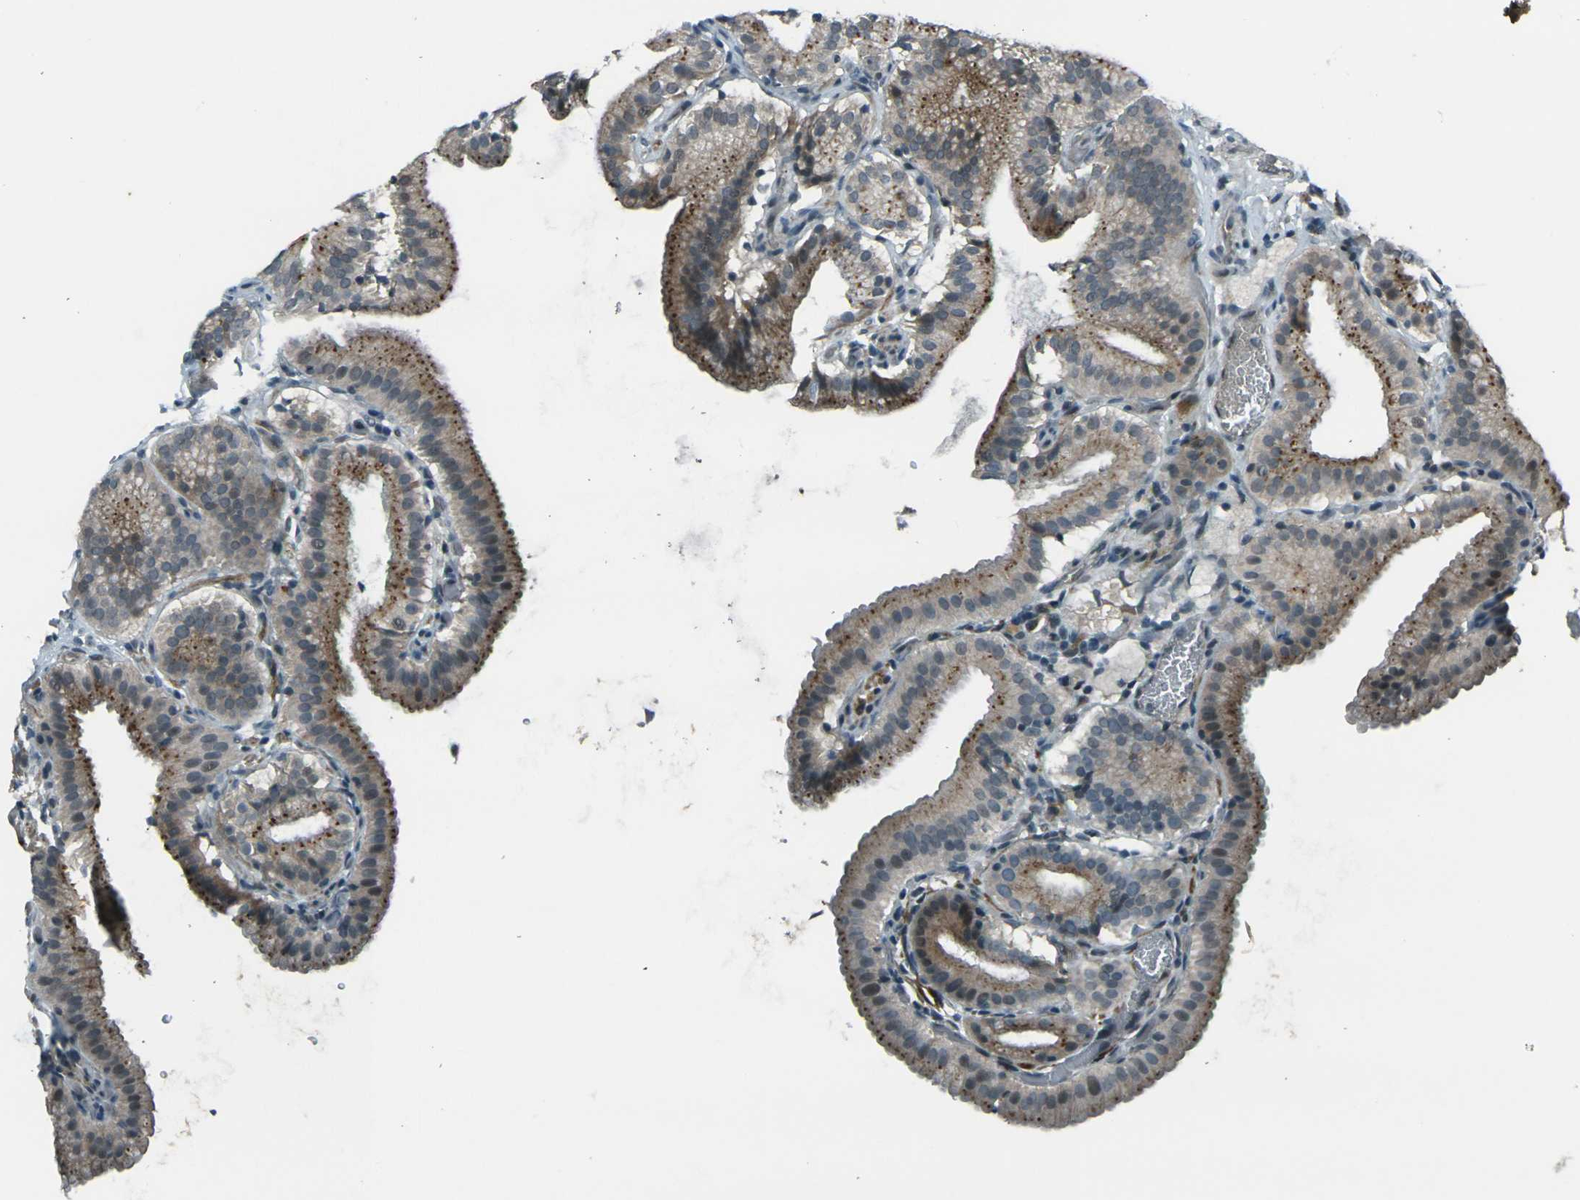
{"staining": {"intensity": "moderate", "quantity": ">75%", "location": "cytoplasmic/membranous"}, "tissue": "gallbladder", "cell_type": "Glandular cells", "image_type": "normal", "snomed": [{"axis": "morphology", "description": "Normal tissue, NOS"}, {"axis": "topography", "description": "Gallbladder"}], "caption": "Glandular cells display medium levels of moderate cytoplasmic/membranous expression in approximately >75% of cells in normal human gallbladder.", "gene": "GPR19", "patient": {"sex": "male", "age": 54}}